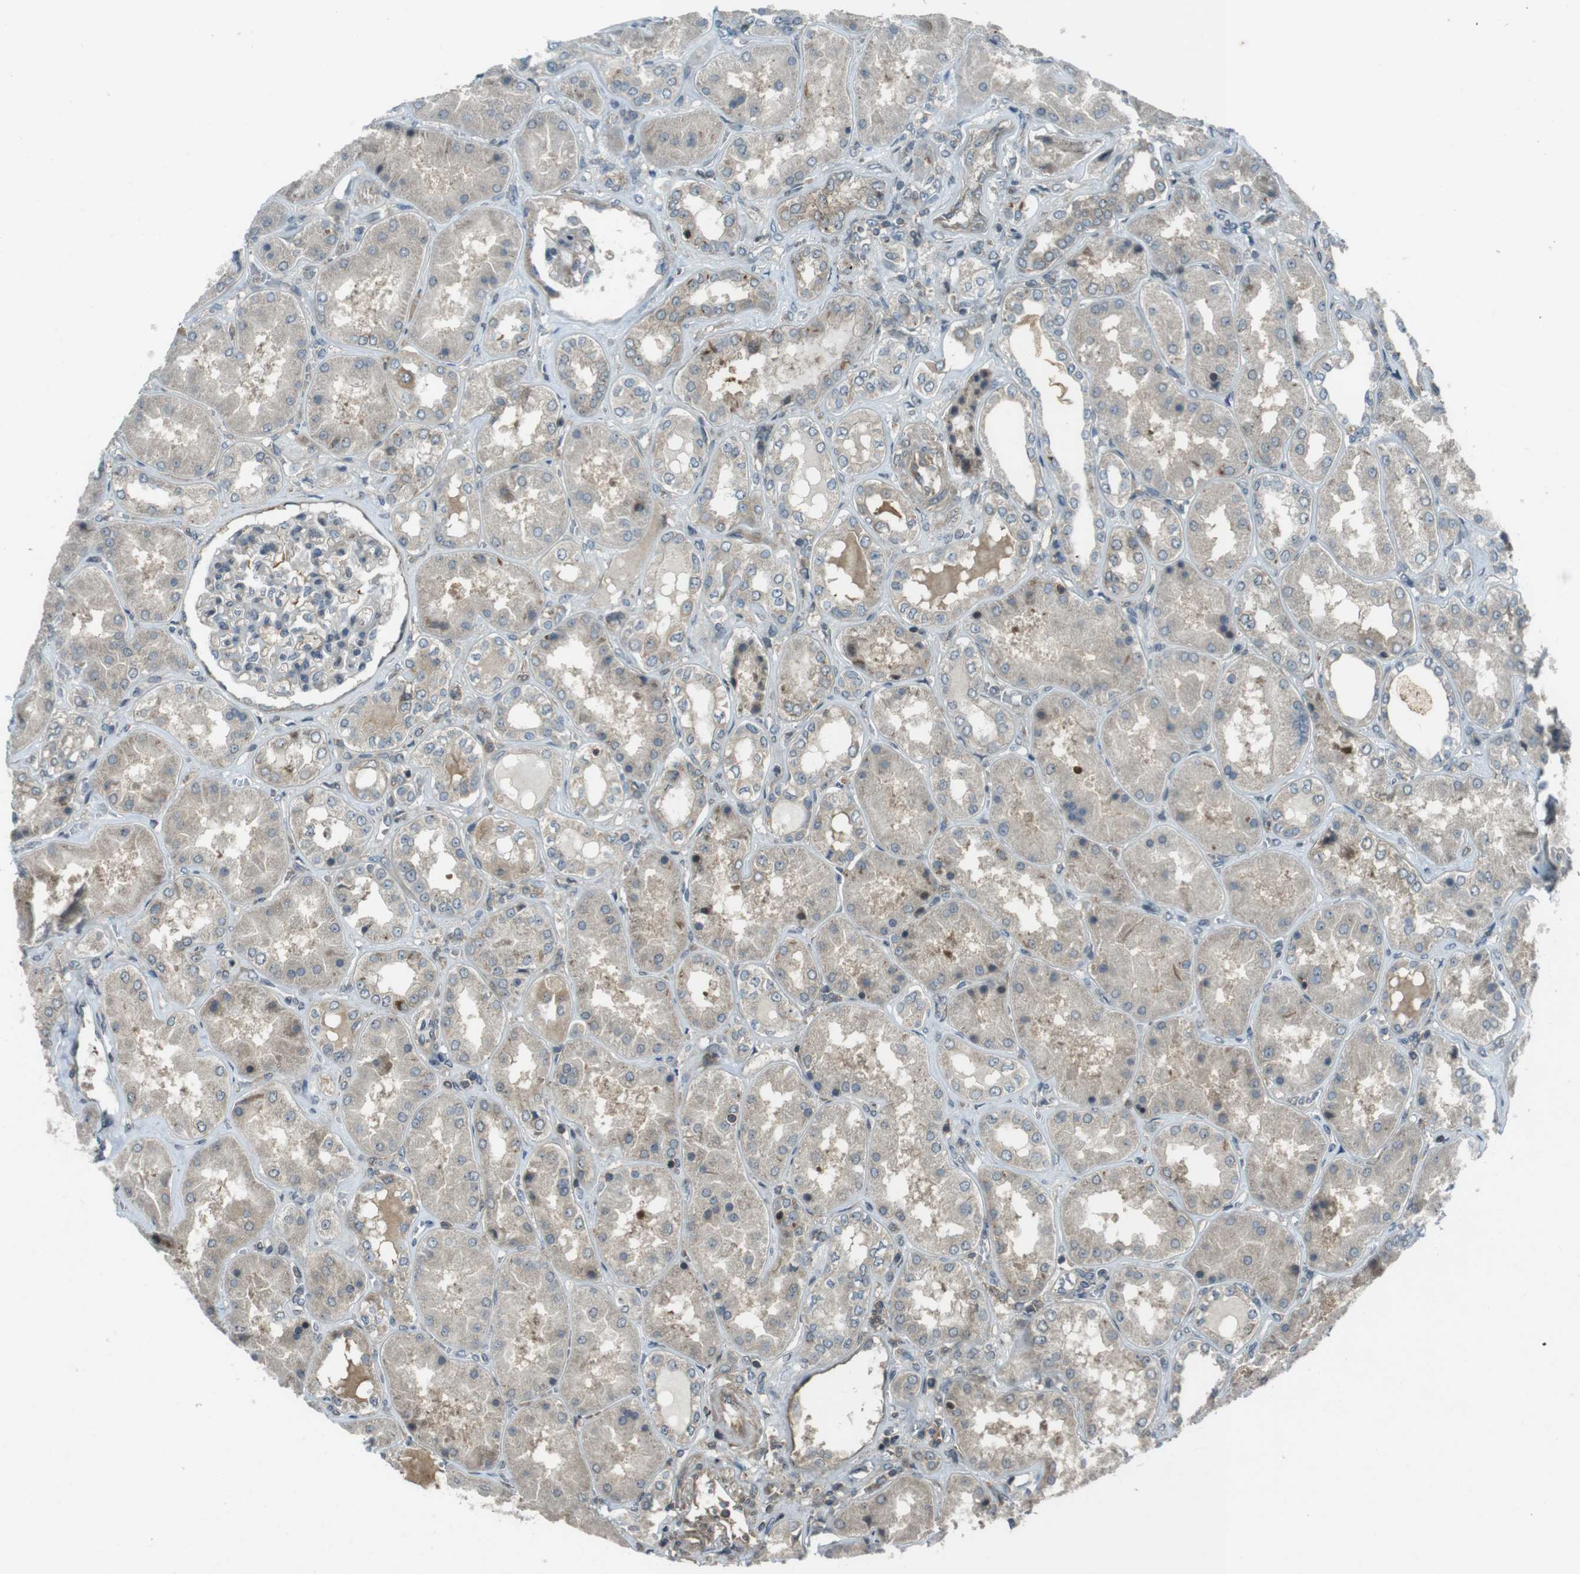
{"staining": {"intensity": "weak", "quantity": "25%-75%", "location": "cytoplasmic/membranous"}, "tissue": "kidney", "cell_type": "Cells in glomeruli", "image_type": "normal", "snomed": [{"axis": "morphology", "description": "Normal tissue, NOS"}, {"axis": "topography", "description": "Kidney"}], "caption": "A high-resolution photomicrograph shows IHC staining of unremarkable kidney, which displays weak cytoplasmic/membranous expression in approximately 25%-75% of cells in glomeruli.", "gene": "ZYX", "patient": {"sex": "female", "age": 56}}